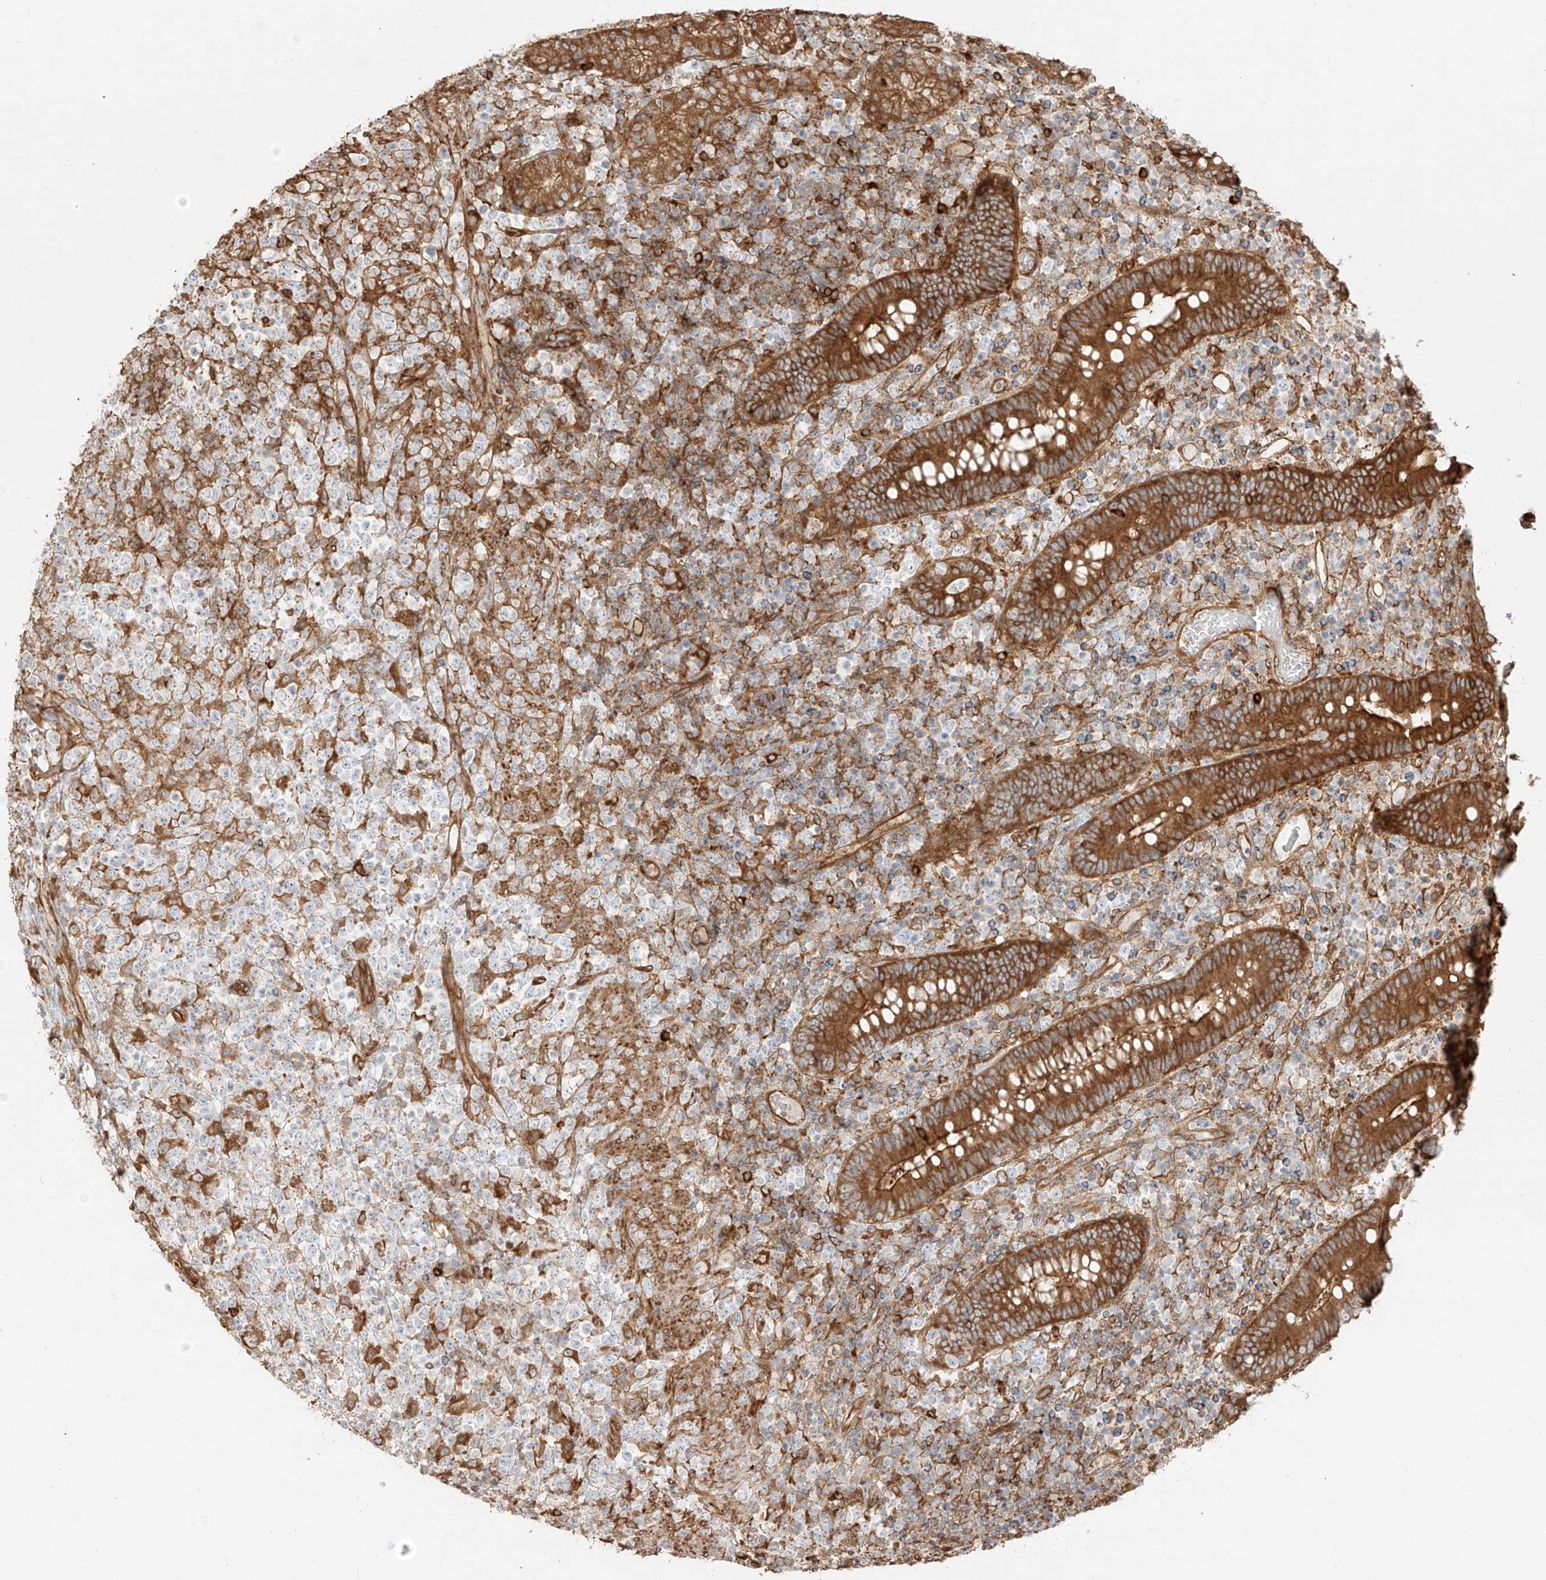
{"staining": {"intensity": "negative", "quantity": "none", "location": "none"}, "tissue": "lymphoma", "cell_type": "Tumor cells", "image_type": "cancer", "snomed": [{"axis": "morphology", "description": "Malignant lymphoma, non-Hodgkin's type, High grade"}, {"axis": "topography", "description": "Colon"}], "caption": "Human high-grade malignant lymphoma, non-Hodgkin's type stained for a protein using IHC displays no staining in tumor cells.", "gene": "SNX9", "patient": {"sex": "female", "age": 53}}